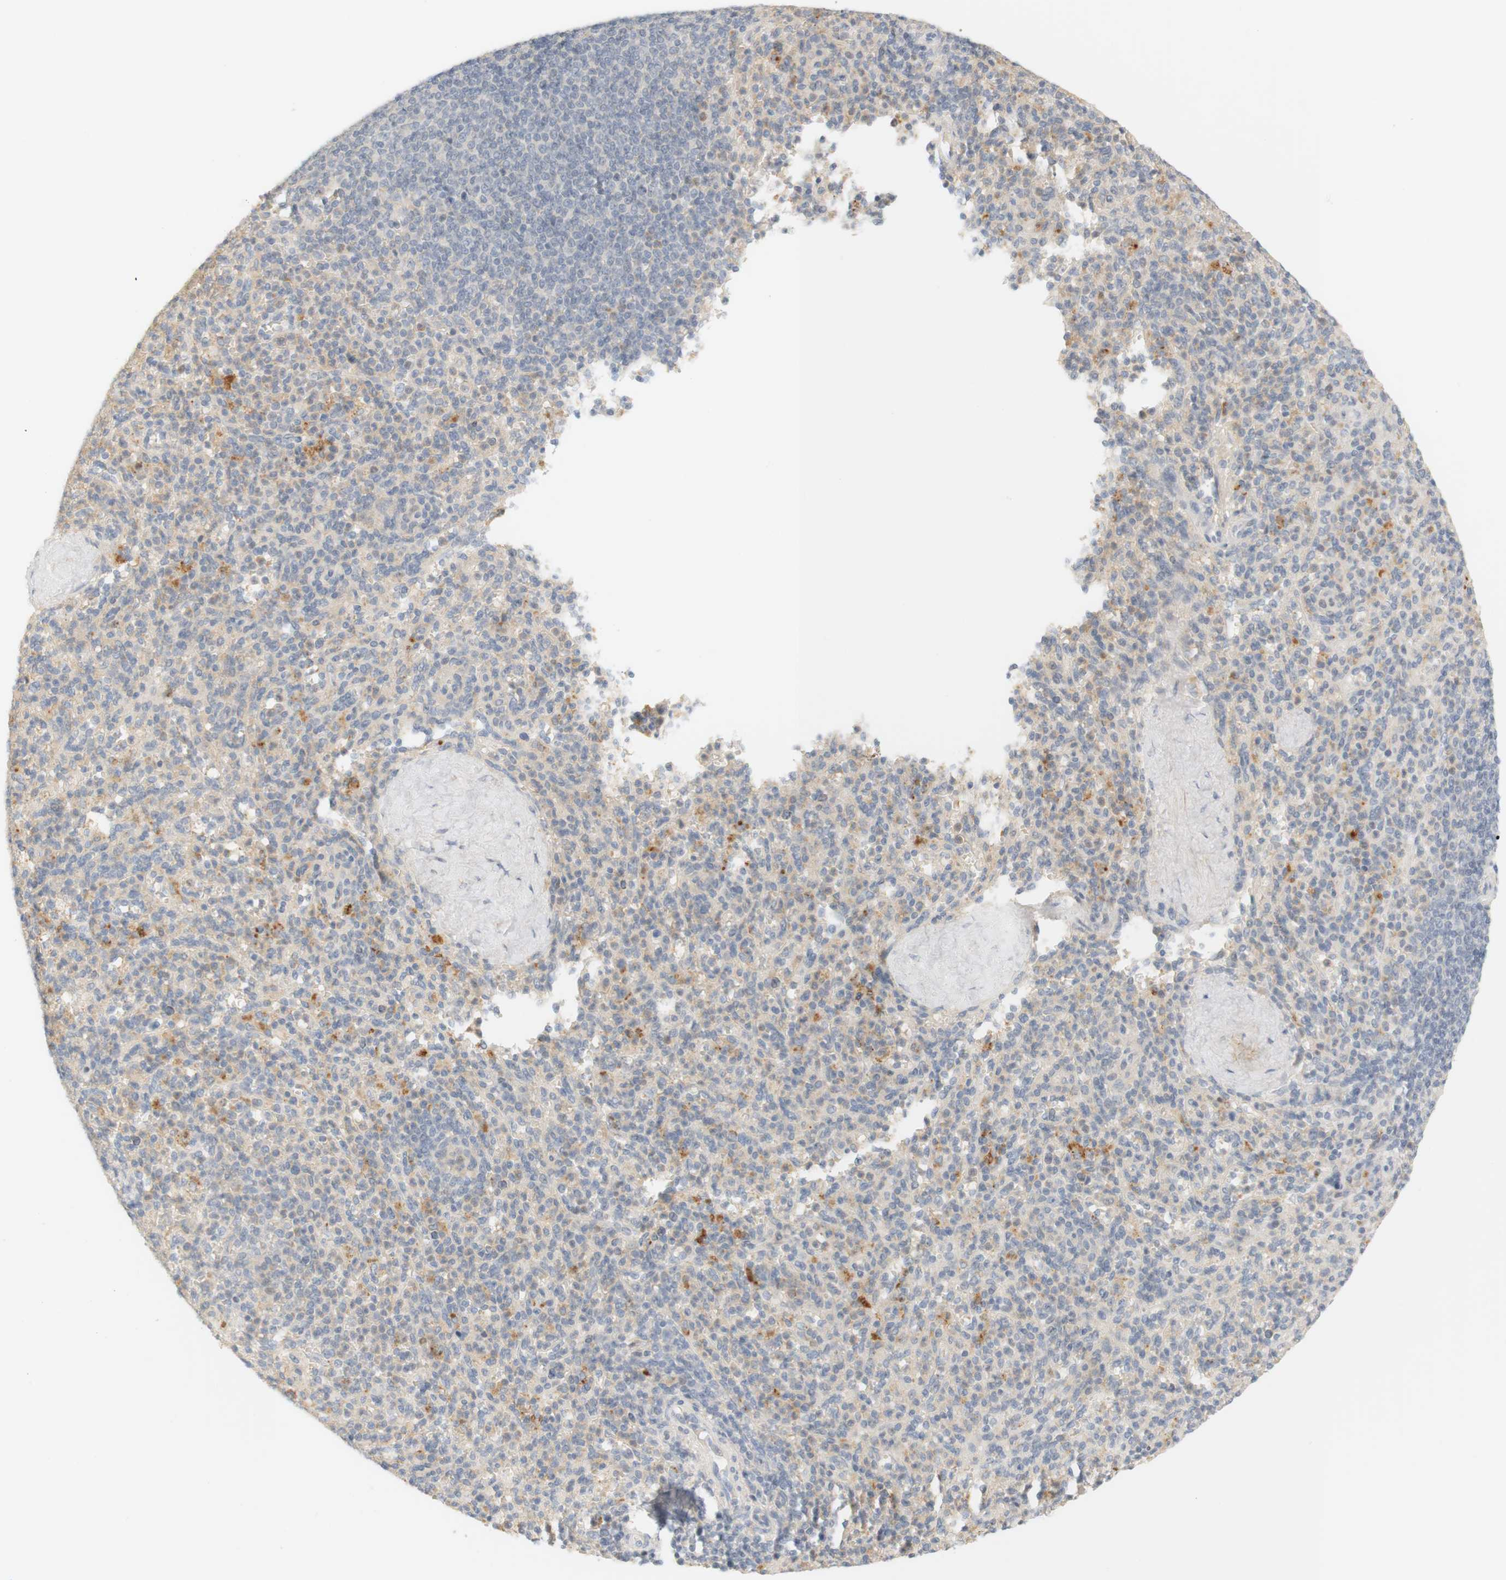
{"staining": {"intensity": "weak", "quantity": "25%-75%", "location": "cytoplasmic/membranous"}, "tissue": "spleen", "cell_type": "Cells in red pulp", "image_type": "normal", "snomed": [{"axis": "morphology", "description": "Normal tissue, NOS"}, {"axis": "topography", "description": "Spleen"}], "caption": "Cells in red pulp demonstrate weak cytoplasmic/membranous positivity in about 25%-75% of cells in unremarkable spleen. The protein of interest is stained brown, and the nuclei are stained in blue (DAB IHC with brightfield microscopy, high magnification).", "gene": "RTN3", "patient": {"sex": "male", "age": 36}}